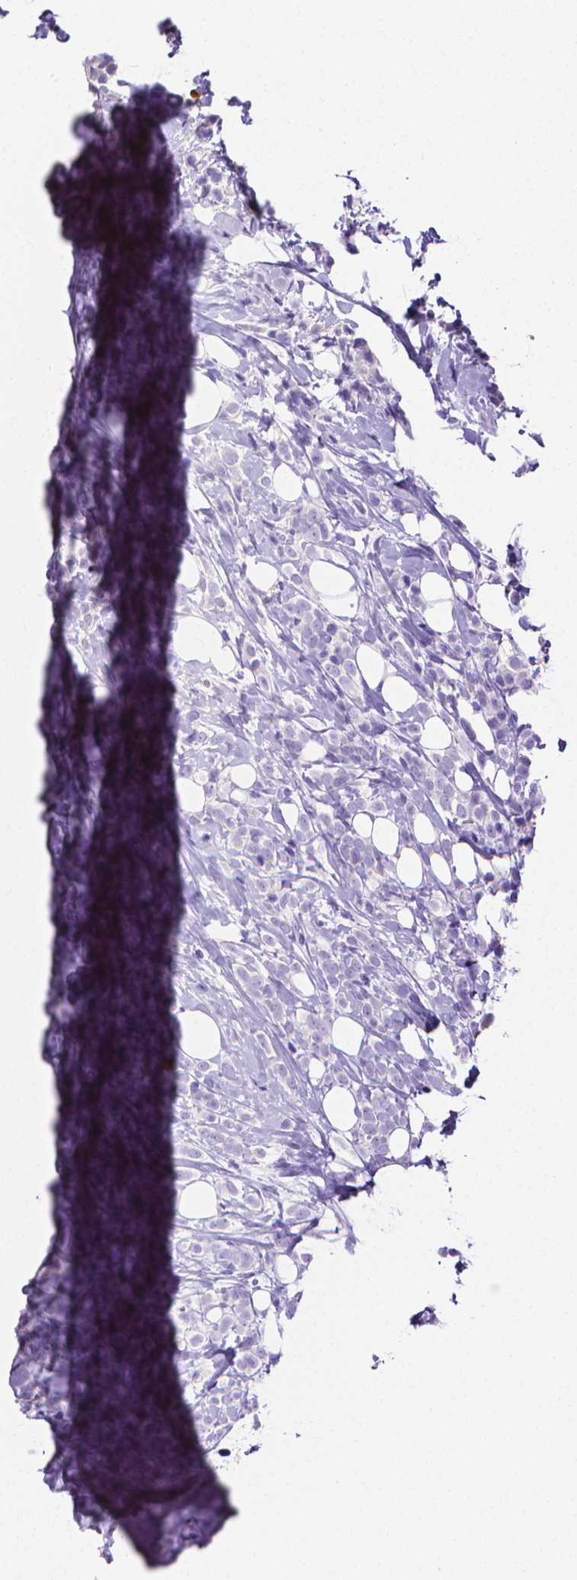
{"staining": {"intensity": "negative", "quantity": "none", "location": "none"}, "tissue": "breast cancer", "cell_type": "Tumor cells", "image_type": "cancer", "snomed": [{"axis": "morphology", "description": "Lobular carcinoma"}, {"axis": "topography", "description": "Breast"}], "caption": "DAB immunohistochemical staining of breast lobular carcinoma demonstrates no significant expression in tumor cells.", "gene": "MMP9", "patient": {"sex": "female", "age": 49}}